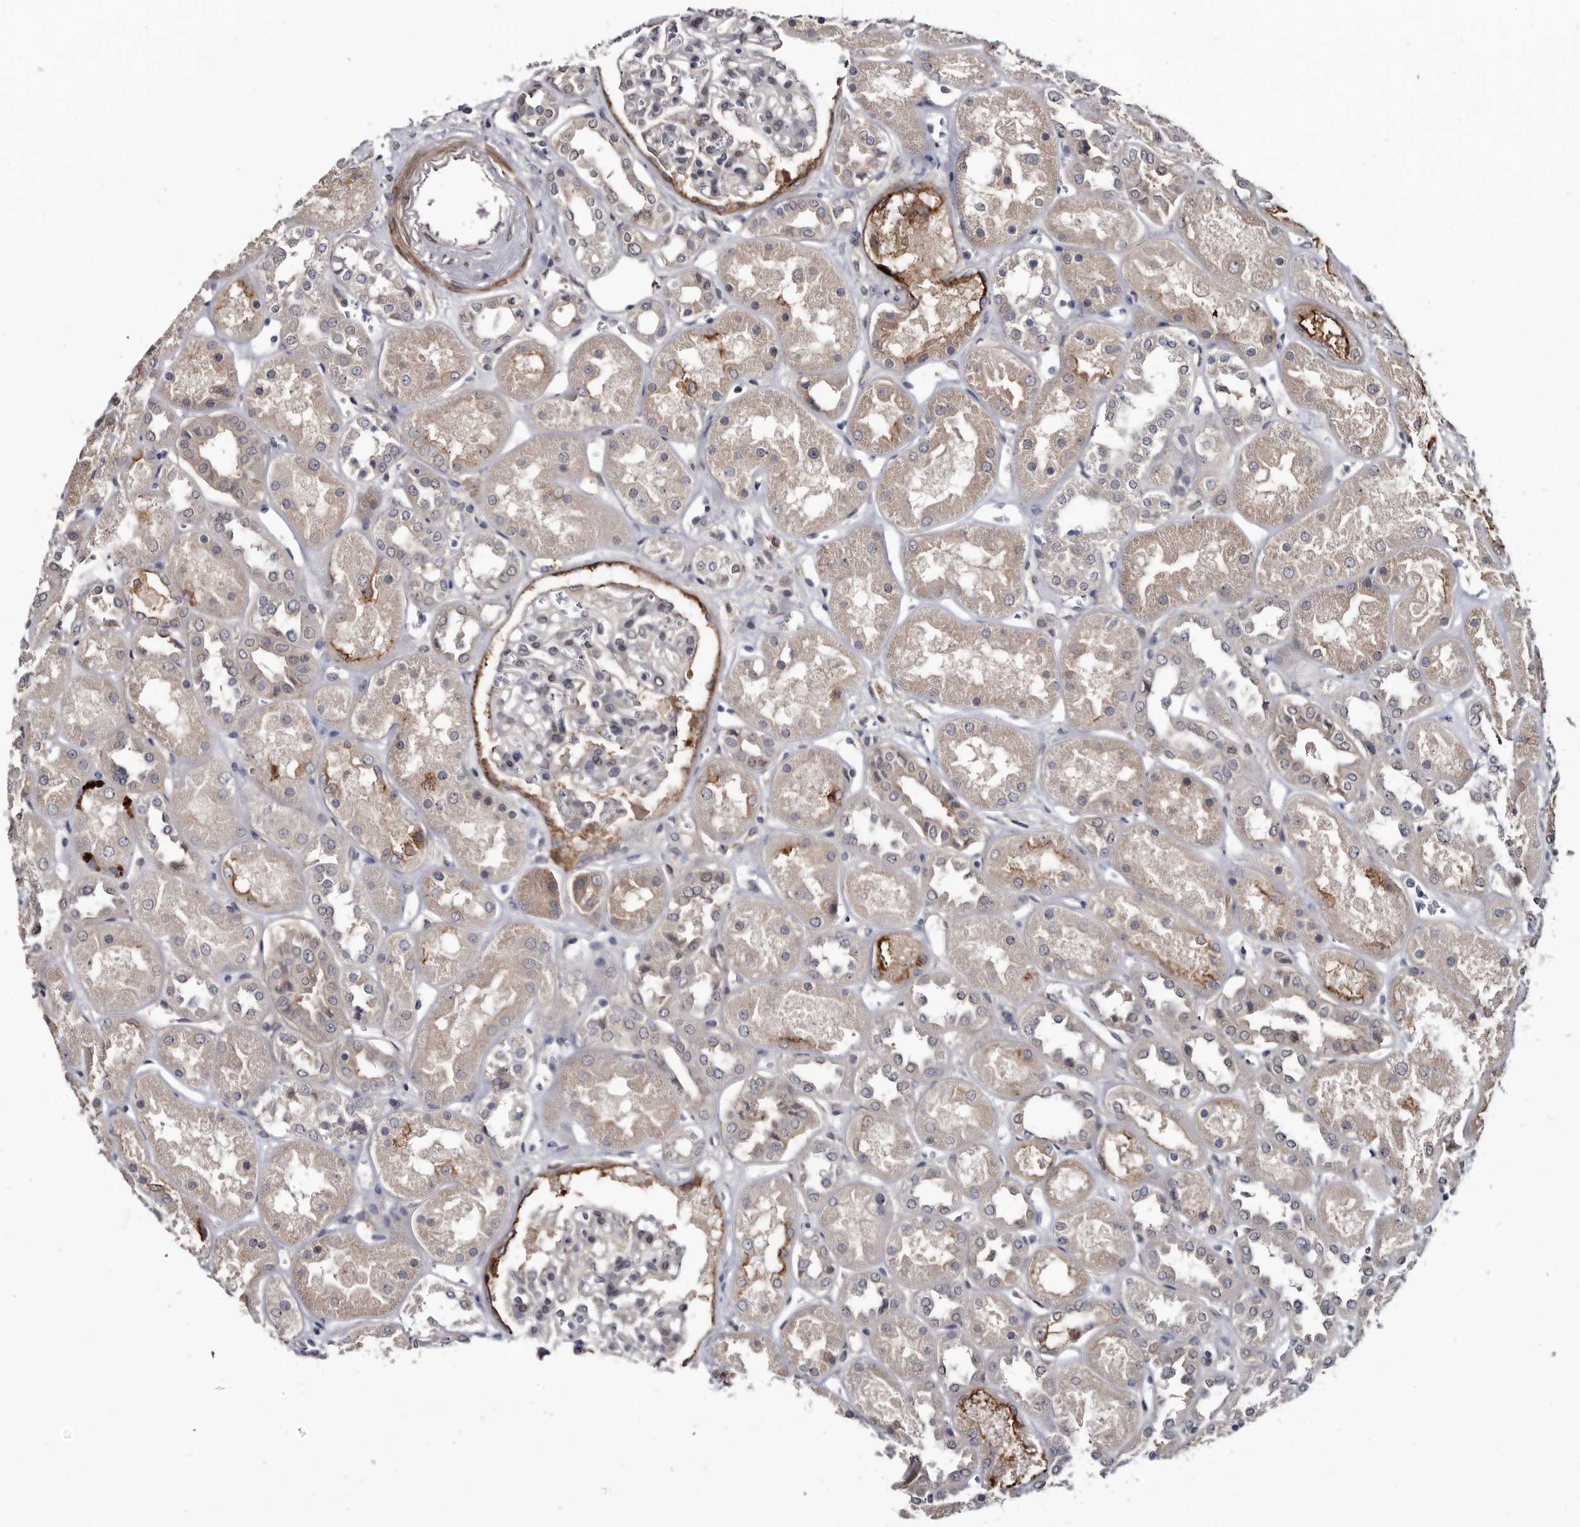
{"staining": {"intensity": "moderate", "quantity": "<25%", "location": "cytoplasmic/membranous"}, "tissue": "kidney", "cell_type": "Cells in glomeruli", "image_type": "normal", "snomed": [{"axis": "morphology", "description": "Normal tissue, NOS"}, {"axis": "topography", "description": "Kidney"}], "caption": "There is low levels of moderate cytoplasmic/membranous expression in cells in glomeruli of normal kidney, as demonstrated by immunohistochemical staining (brown color).", "gene": "PROM1", "patient": {"sex": "male", "age": 70}}